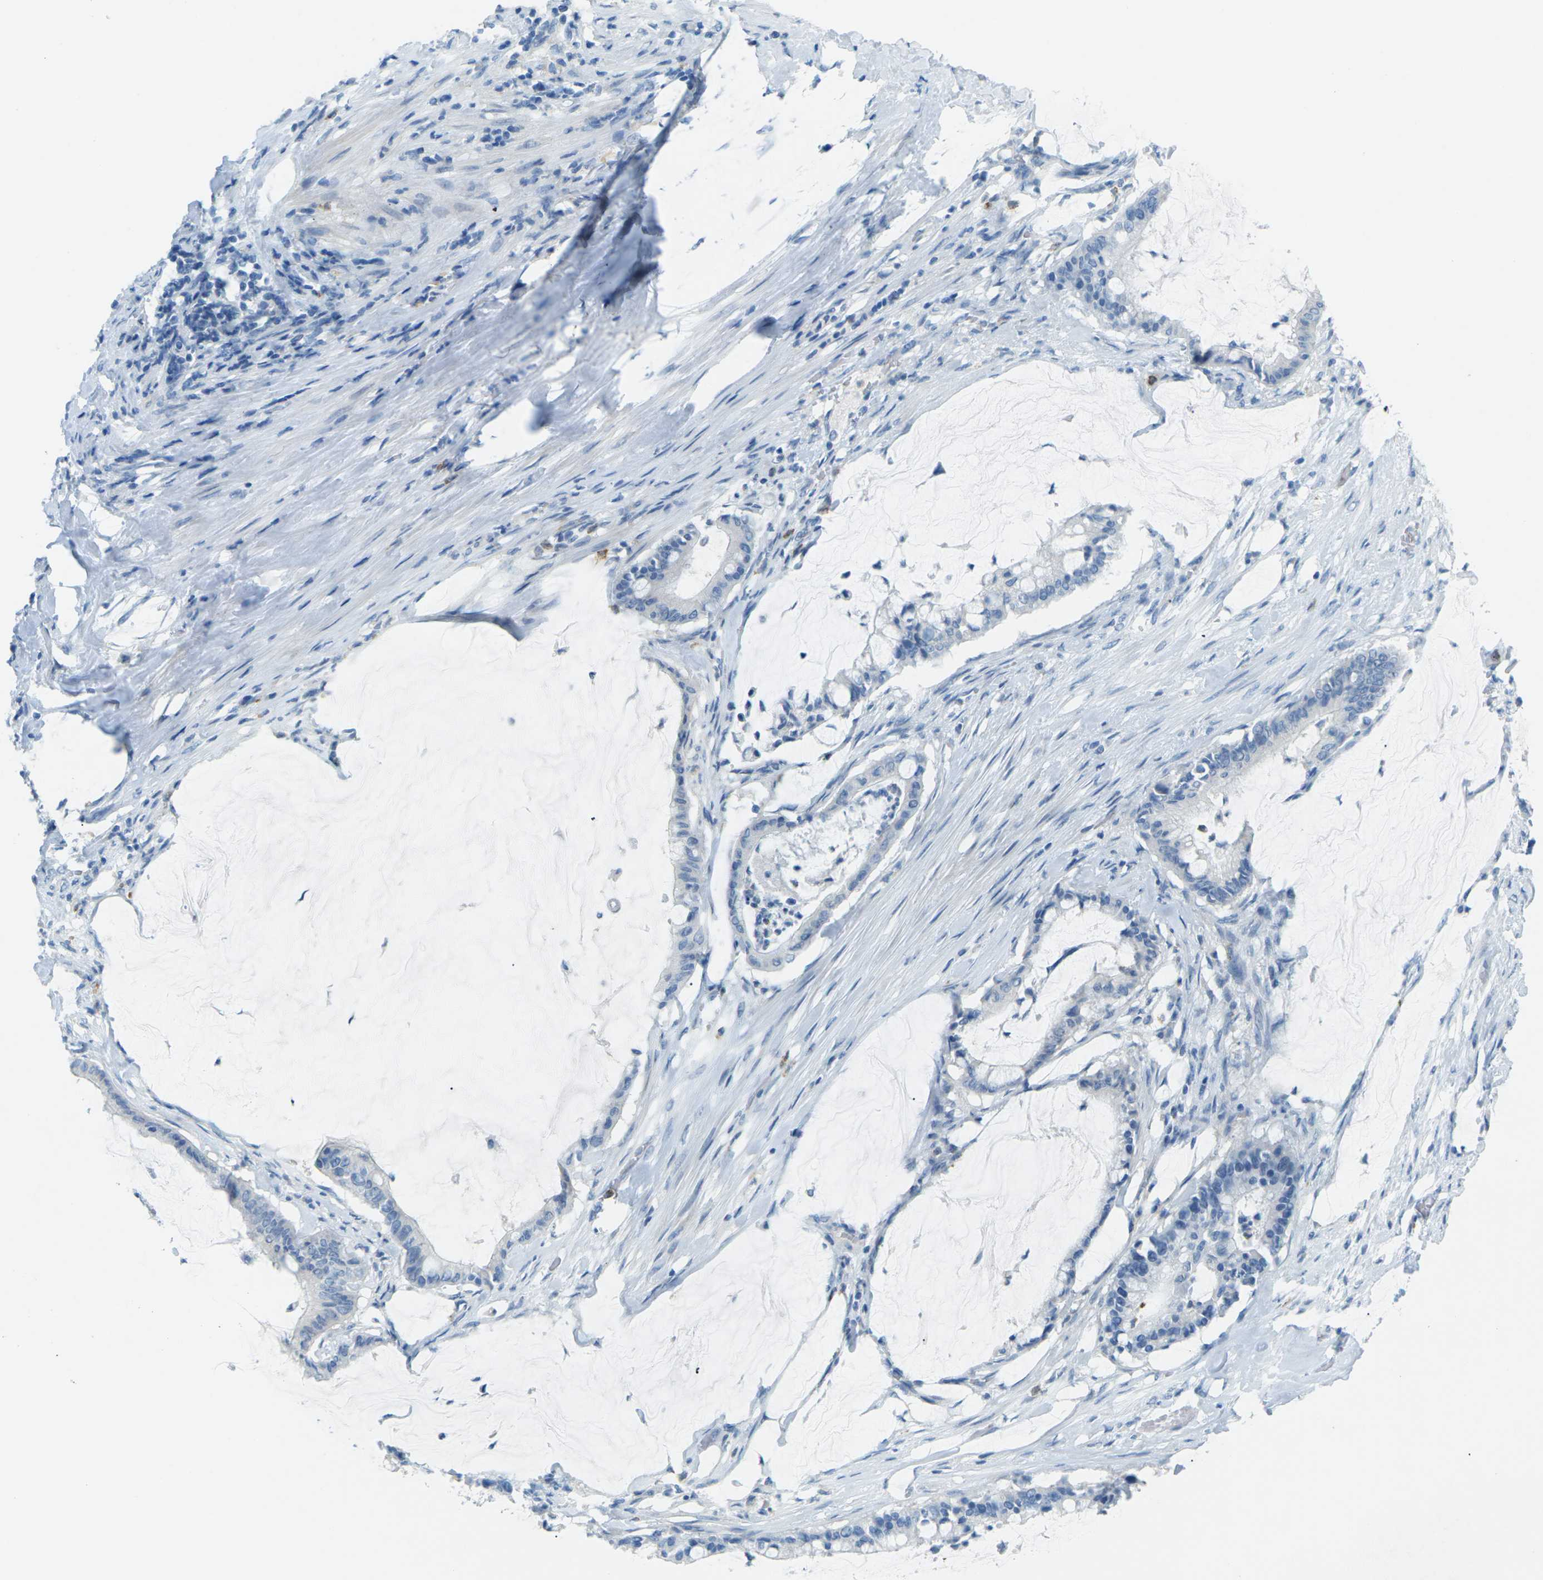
{"staining": {"intensity": "negative", "quantity": "none", "location": "none"}, "tissue": "pancreatic cancer", "cell_type": "Tumor cells", "image_type": "cancer", "snomed": [{"axis": "morphology", "description": "Adenocarcinoma, NOS"}, {"axis": "topography", "description": "Pancreas"}], "caption": "Tumor cells show no significant protein positivity in pancreatic cancer.", "gene": "CDH16", "patient": {"sex": "male", "age": 41}}